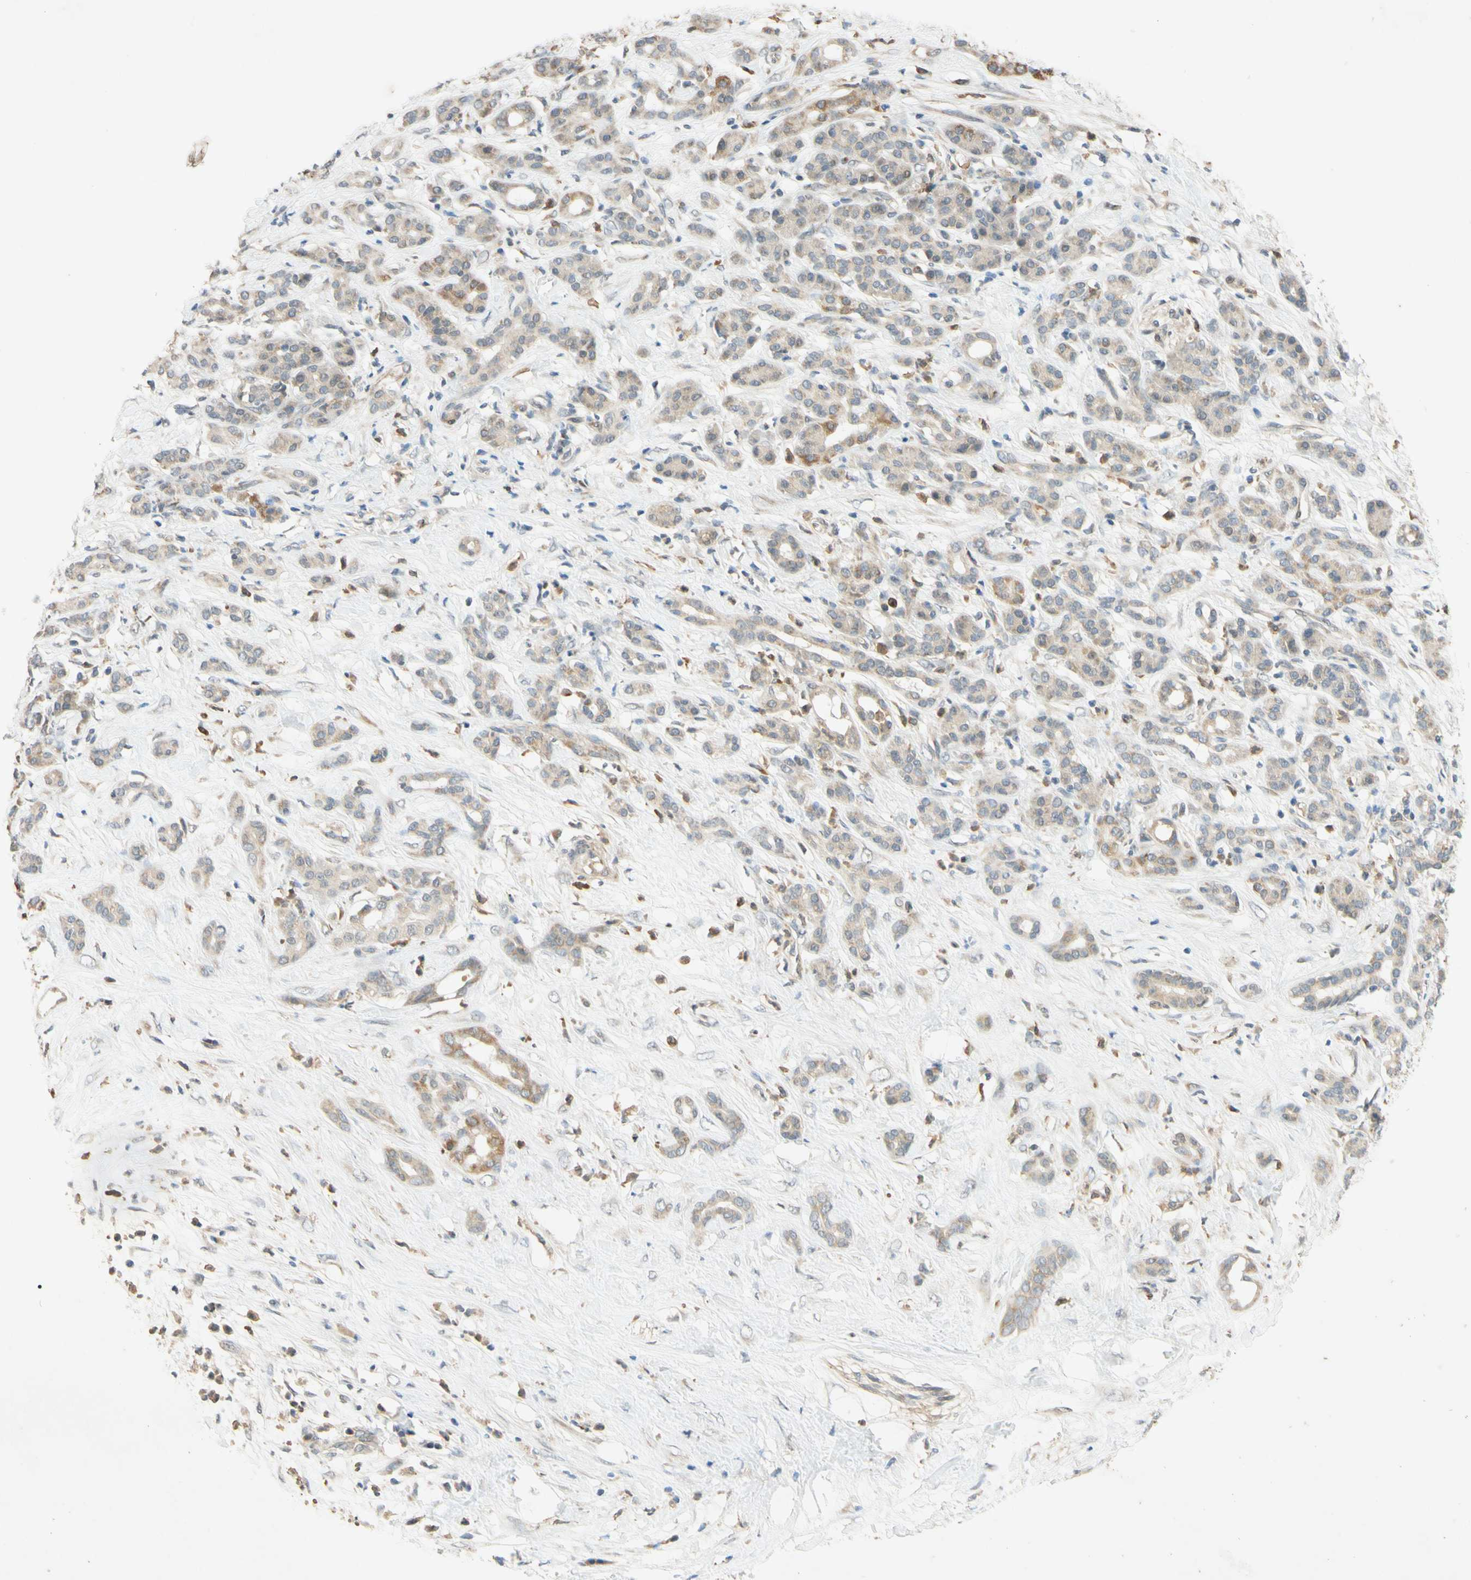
{"staining": {"intensity": "weak", "quantity": ">75%", "location": "cytoplasmic/membranous"}, "tissue": "pancreatic cancer", "cell_type": "Tumor cells", "image_type": "cancer", "snomed": [{"axis": "morphology", "description": "Adenocarcinoma, NOS"}, {"axis": "topography", "description": "Pancreas"}], "caption": "Brown immunohistochemical staining in human pancreatic adenocarcinoma shows weak cytoplasmic/membranous positivity in approximately >75% of tumor cells. The staining is performed using DAB (3,3'-diaminobenzidine) brown chromogen to label protein expression. The nuclei are counter-stained blue using hematoxylin.", "gene": "GATA1", "patient": {"sex": "male", "age": 41}}